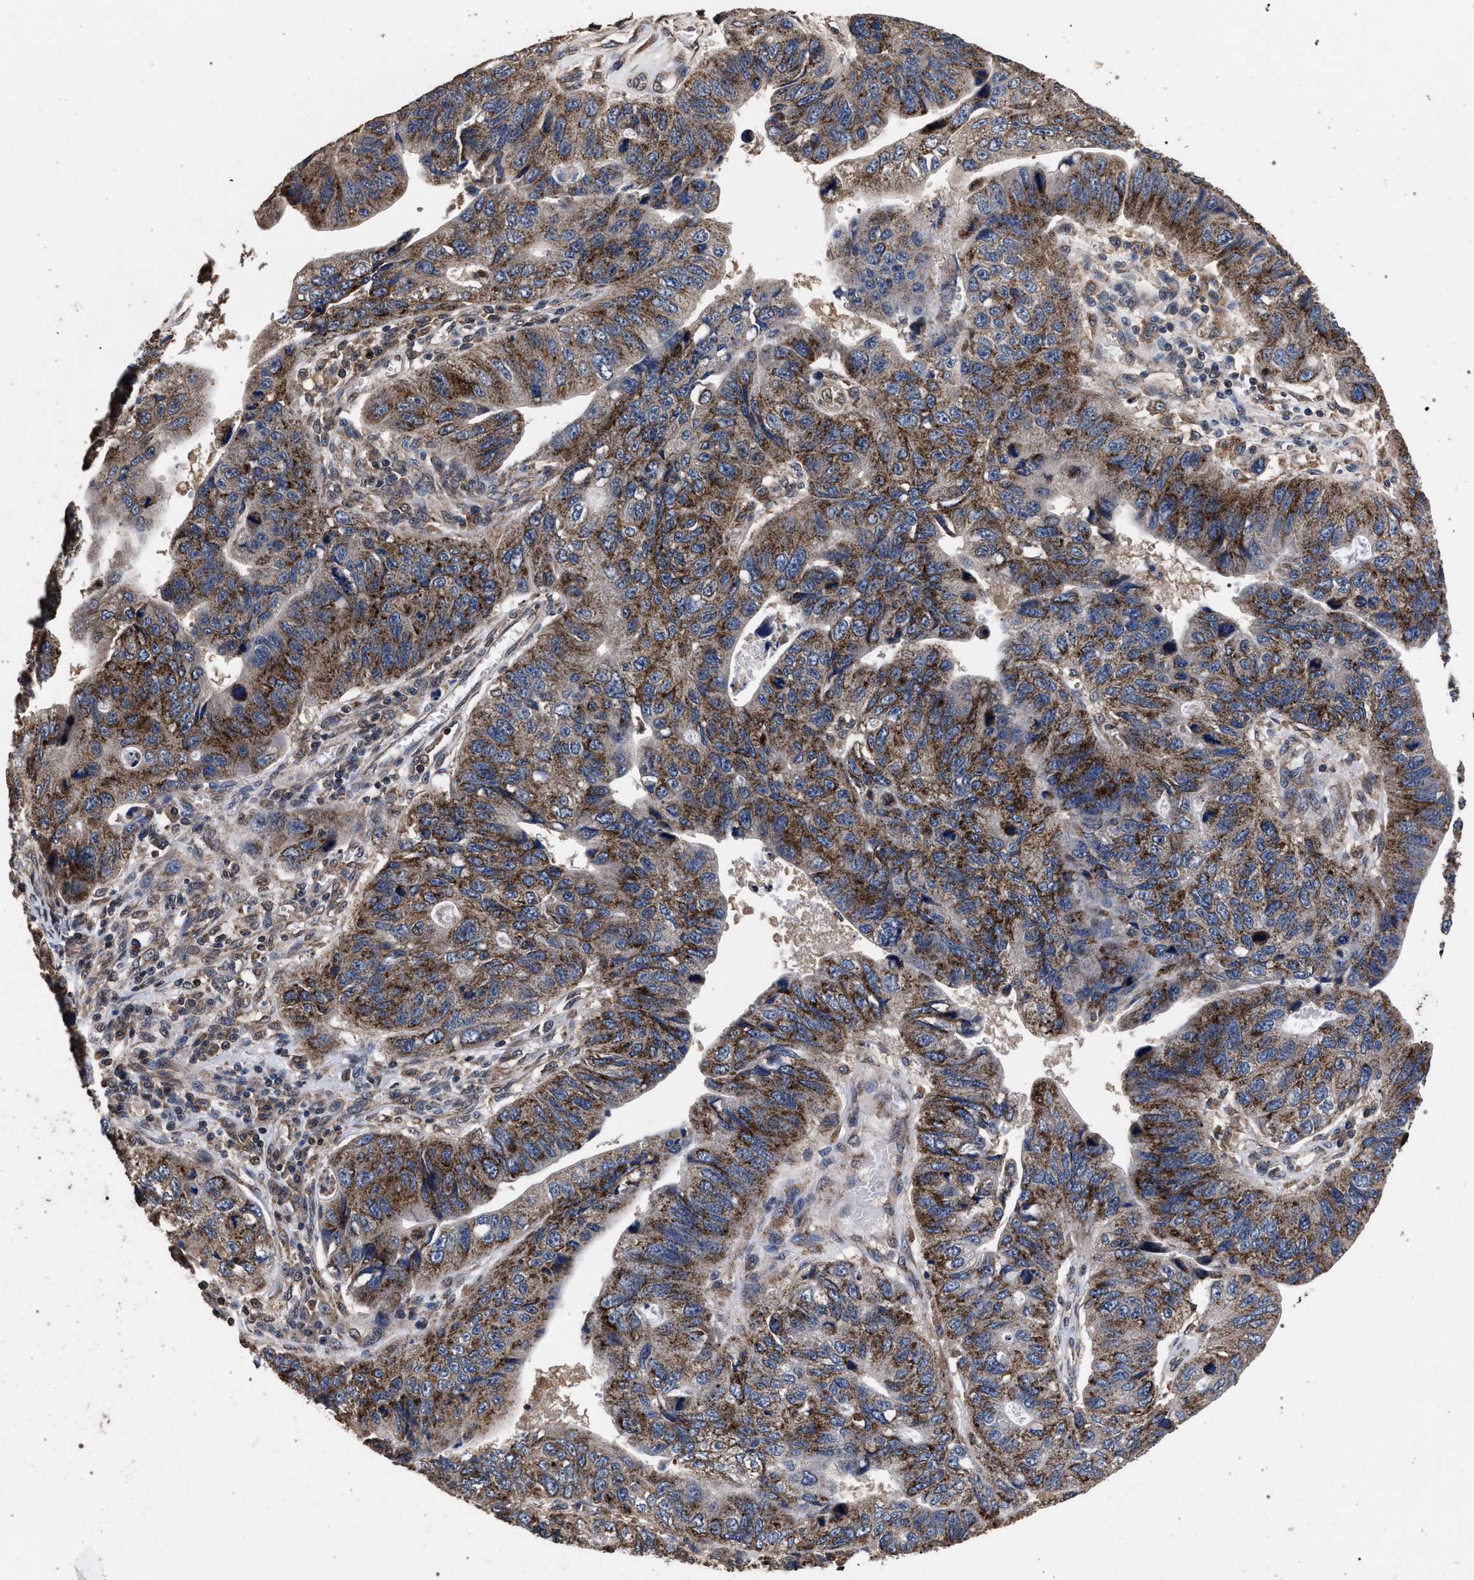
{"staining": {"intensity": "moderate", "quantity": ">75%", "location": "cytoplasmic/membranous"}, "tissue": "stomach cancer", "cell_type": "Tumor cells", "image_type": "cancer", "snomed": [{"axis": "morphology", "description": "Adenocarcinoma, NOS"}, {"axis": "topography", "description": "Stomach"}], "caption": "This is a micrograph of immunohistochemistry (IHC) staining of stomach adenocarcinoma, which shows moderate expression in the cytoplasmic/membranous of tumor cells.", "gene": "ACOX1", "patient": {"sex": "male", "age": 59}}